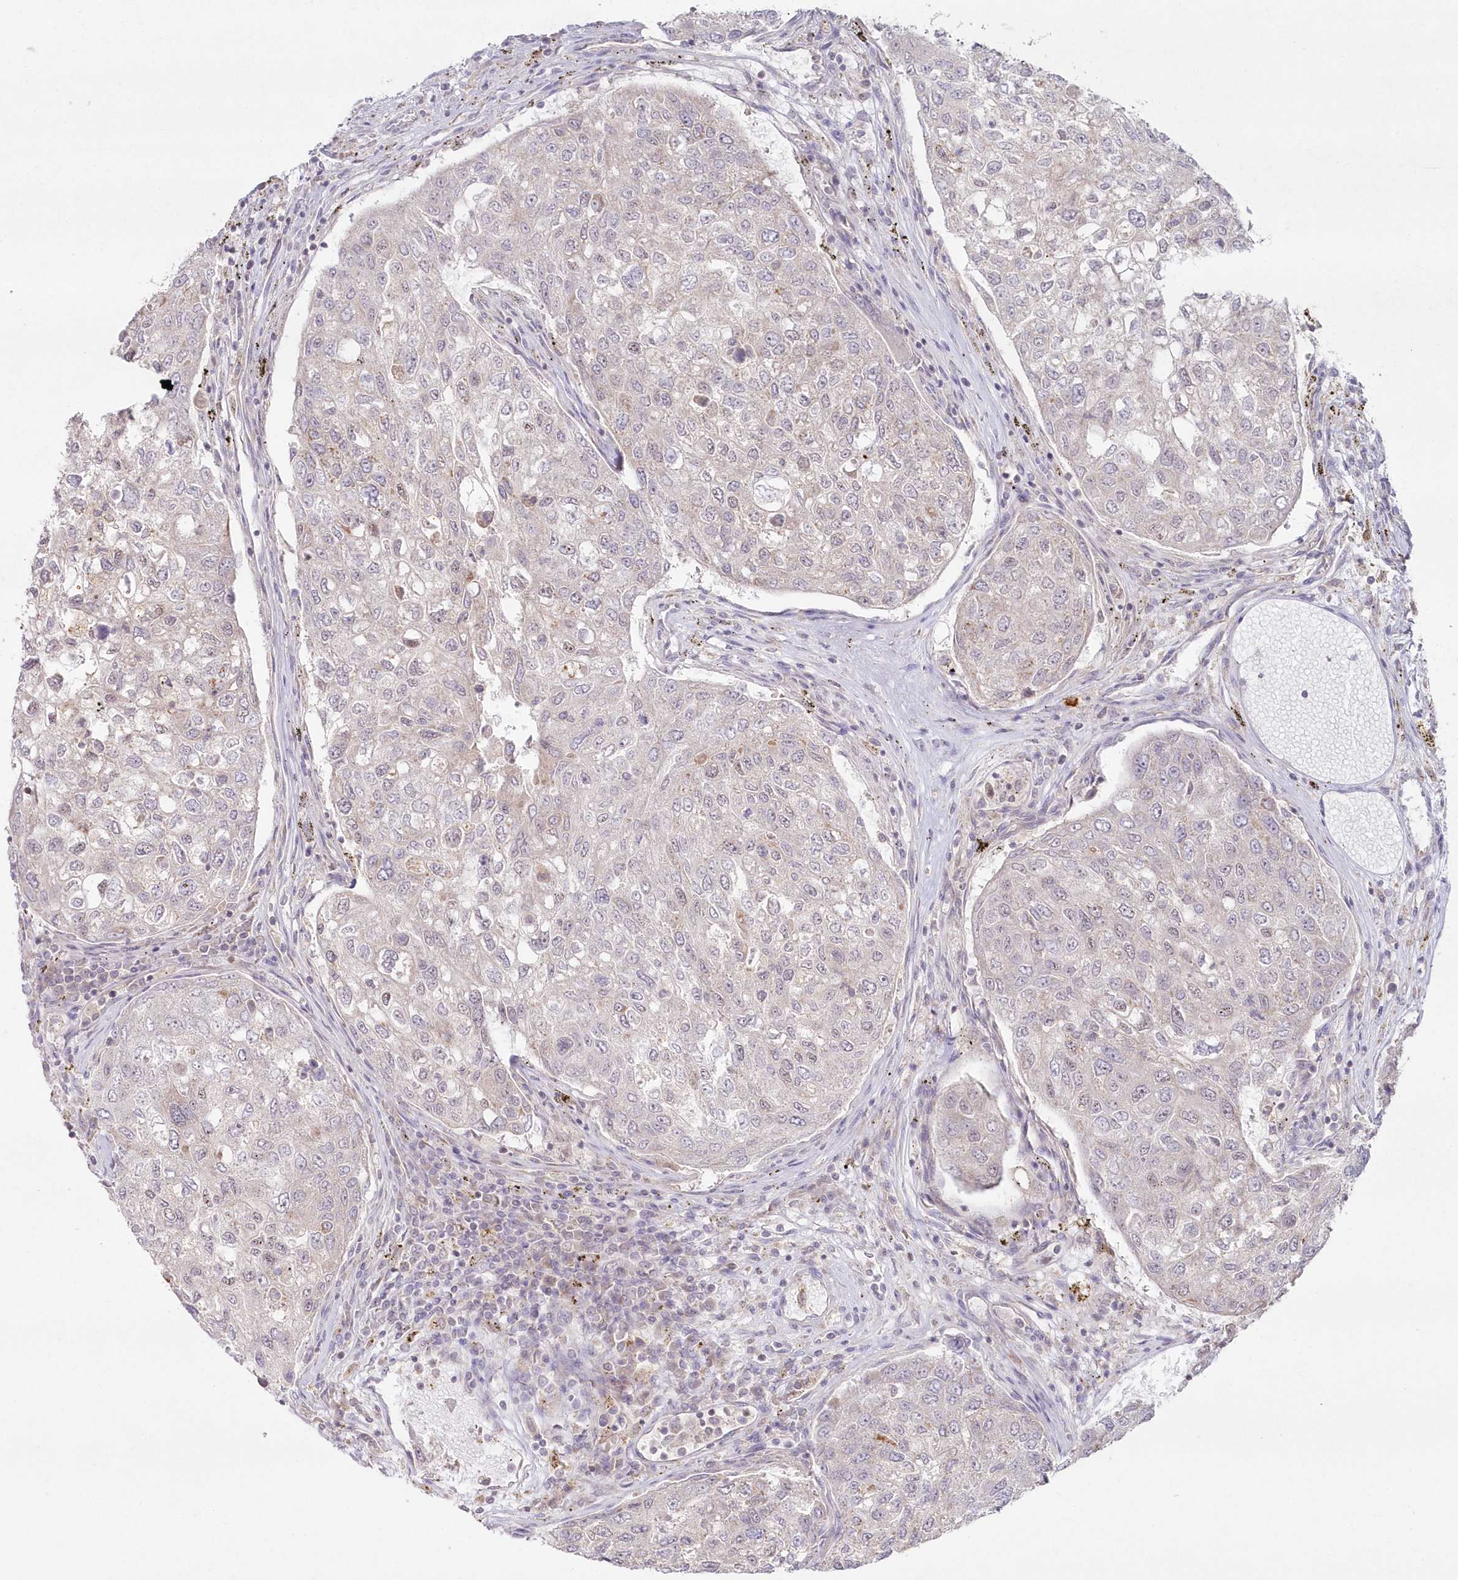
{"staining": {"intensity": "negative", "quantity": "none", "location": "none"}, "tissue": "urothelial cancer", "cell_type": "Tumor cells", "image_type": "cancer", "snomed": [{"axis": "morphology", "description": "Urothelial carcinoma, High grade"}, {"axis": "topography", "description": "Lymph node"}, {"axis": "topography", "description": "Urinary bladder"}], "caption": "Urothelial cancer was stained to show a protein in brown. There is no significant staining in tumor cells.", "gene": "ARSB", "patient": {"sex": "male", "age": 51}}